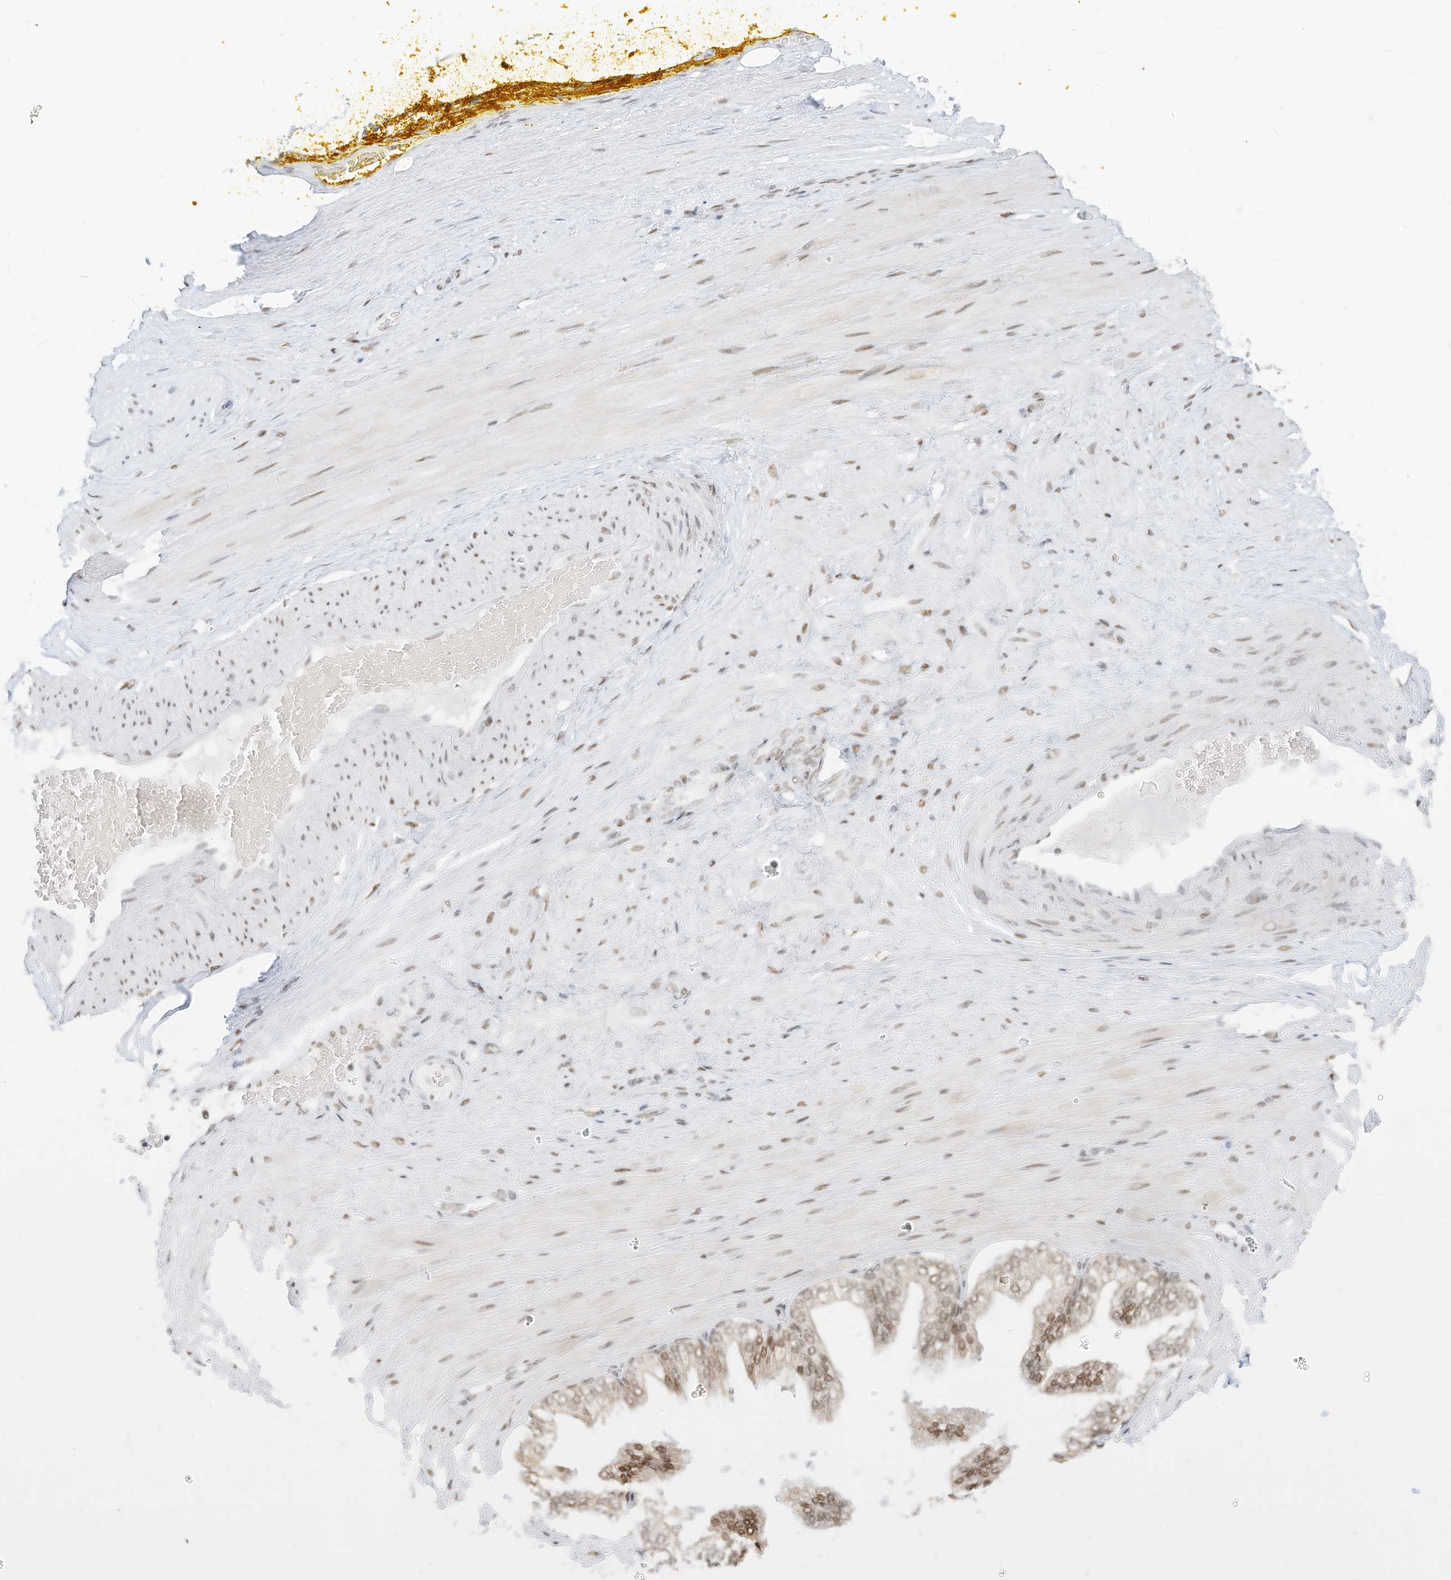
{"staining": {"intensity": "moderate", "quantity": ">75%", "location": "nuclear"}, "tissue": "adipose tissue", "cell_type": "Adipocytes", "image_type": "normal", "snomed": [{"axis": "morphology", "description": "Normal tissue, NOS"}, {"axis": "morphology", "description": "Adenocarcinoma, Low grade"}, {"axis": "topography", "description": "Prostate"}, {"axis": "topography", "description": "Peripheral nerve tissue"}], "caption": "This micrograph reveals immunohistochemistry (IHC) staining of benign human adipose tissue, with medium moderate nuclear staining in about >75% of adipocytes.", "gene": "SMARCA2", "patient": {"sex": "male", "age": 63}}